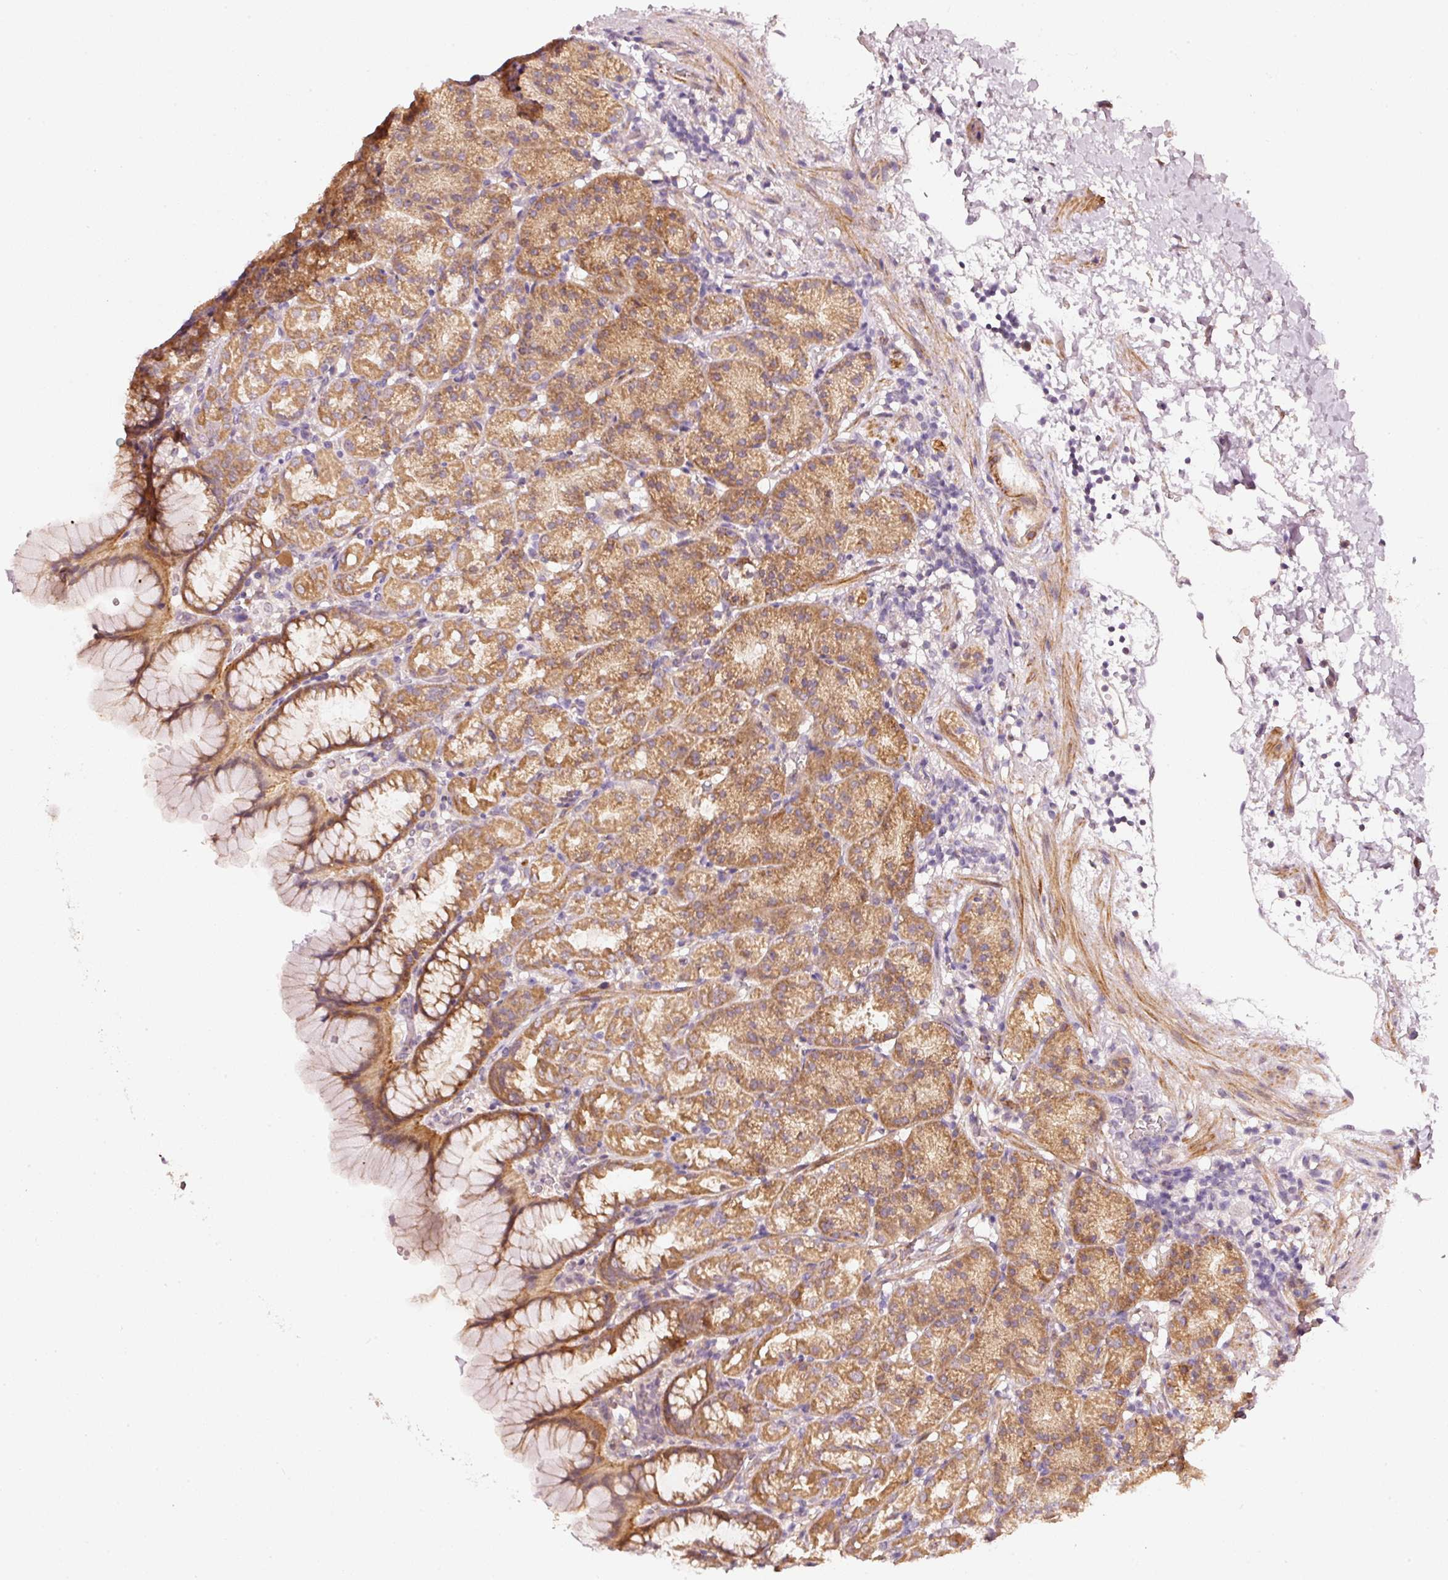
{"staining": {"intensity": "moderate", "quantity": ">75%", "location": "cytoplasmic/membranous"}, "tissue": "stomach", "cell_type": "Glandular cells", "image_type": "normal", "snomed": [{"axis": "morphology", "description": "Normal tissue, NOS"}, {"axis": "topography", "description": "Stomach, upper"}], "caption": "Unremarkable stomach exhibits moderate cytoplasmic/membranous positivity in approximately >75% of glandular cells, visualized by immunohistochemistry. The staining was performed using DAB, with brown indicating positive protein expression. Nuclei are stained blue with hematoxylin.", "gene": "ARHGAP22", "patient": {"sex": "female", "age": 81}}